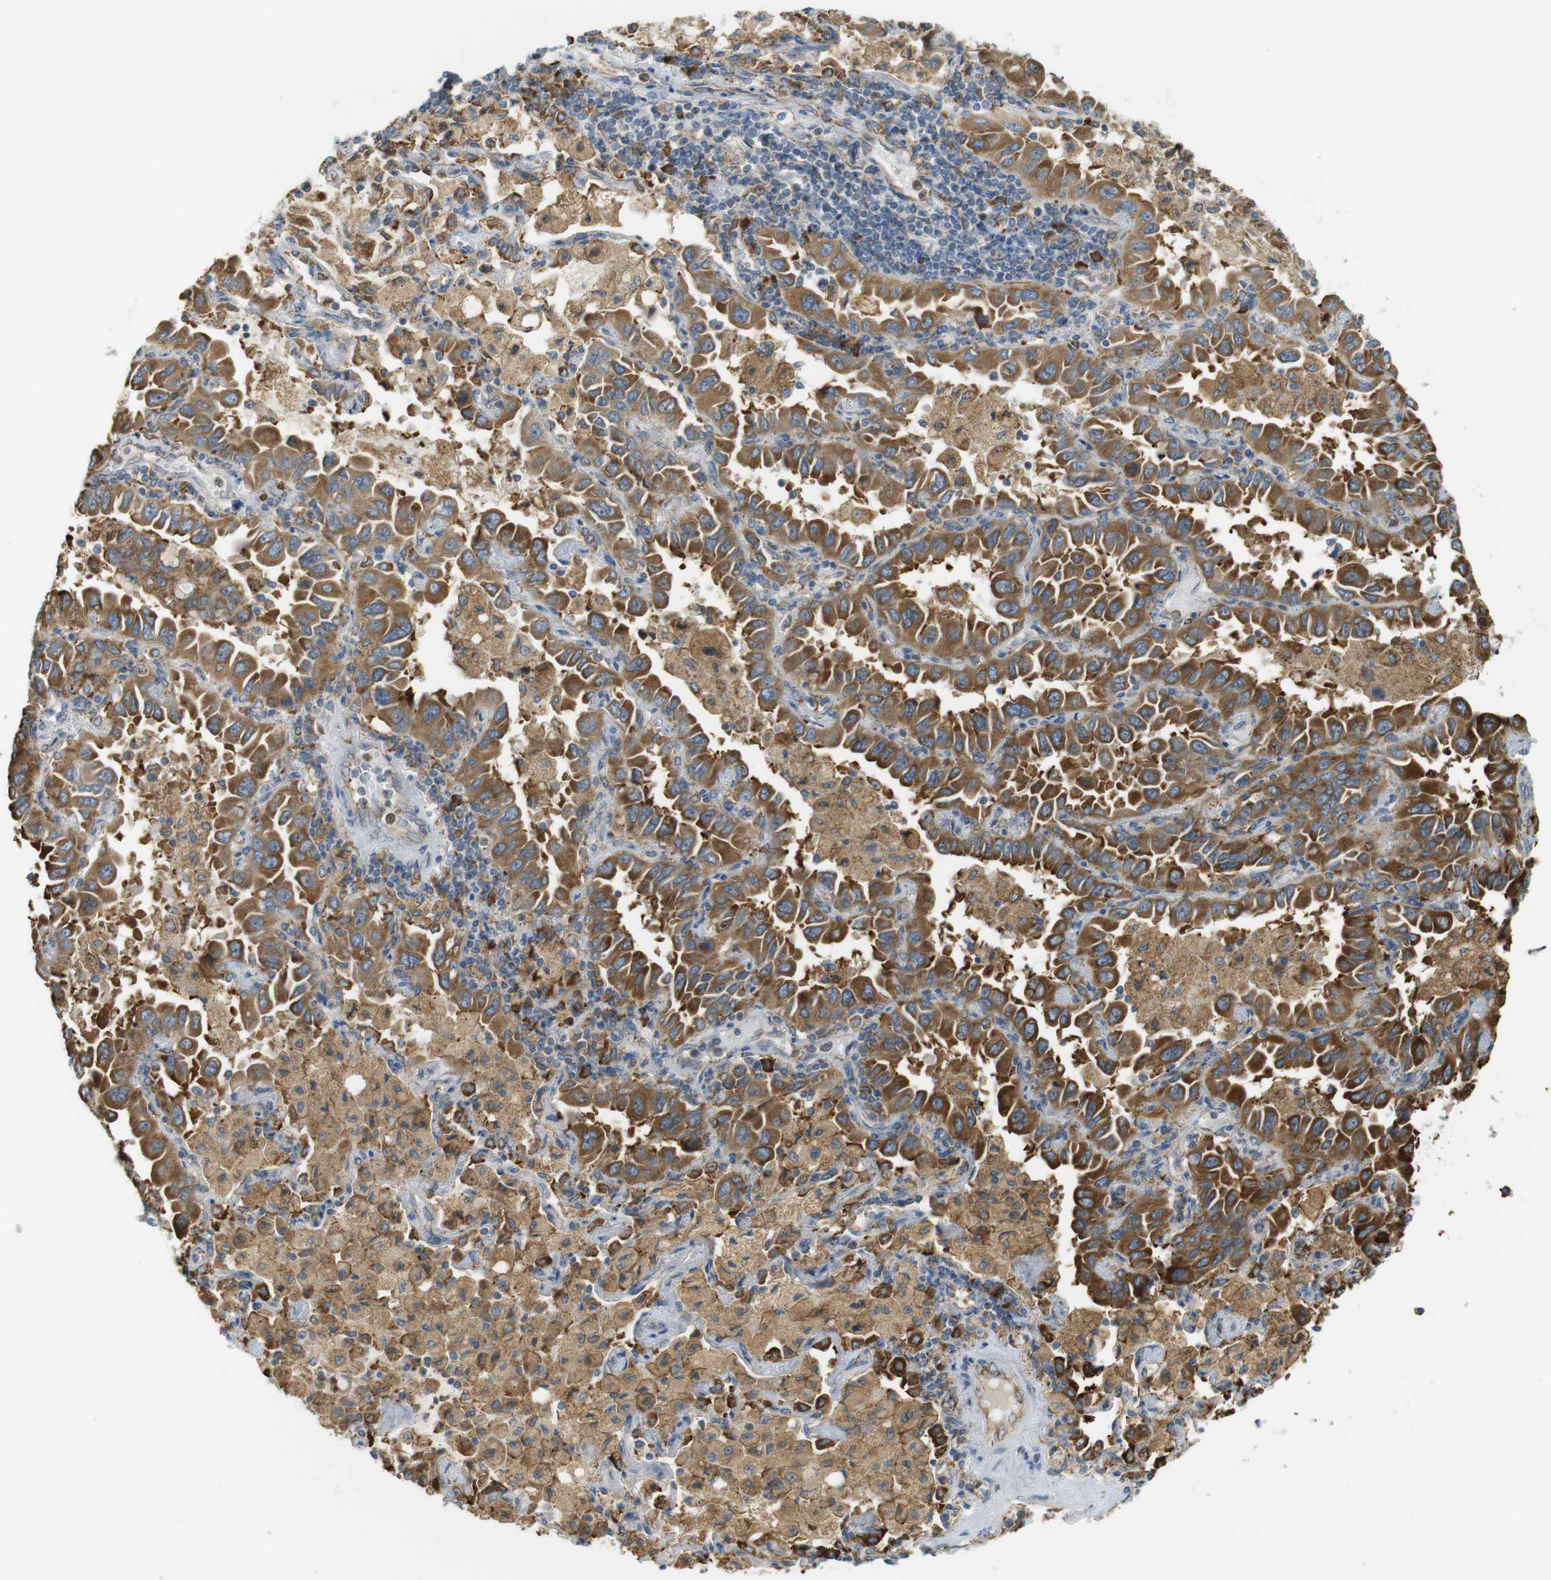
{"staining": {"intensity": "moderate", "quantity": ">75%", "location": "cytoplasmic/membranous"}, "tissue": "lung cancer", "cell_type": "Tumor cells", "image_type": "cancer", "snomed": [{"axis": "morphology", "description": "Adenocarcinoma, NOS"}, {"axis": "topography", "description": "Lung"}], "caption": "Brown immunohistochemical staining in human lung cancer (adenocarcinoma) displays moderate cytoplasmic/membranous staining in about >75% of tumor cells. Ihc stains the protein in brown and the nuclei are stained blue.", "gene": "MBOAT2", "patient": {"sex": "male", "age": 64}}